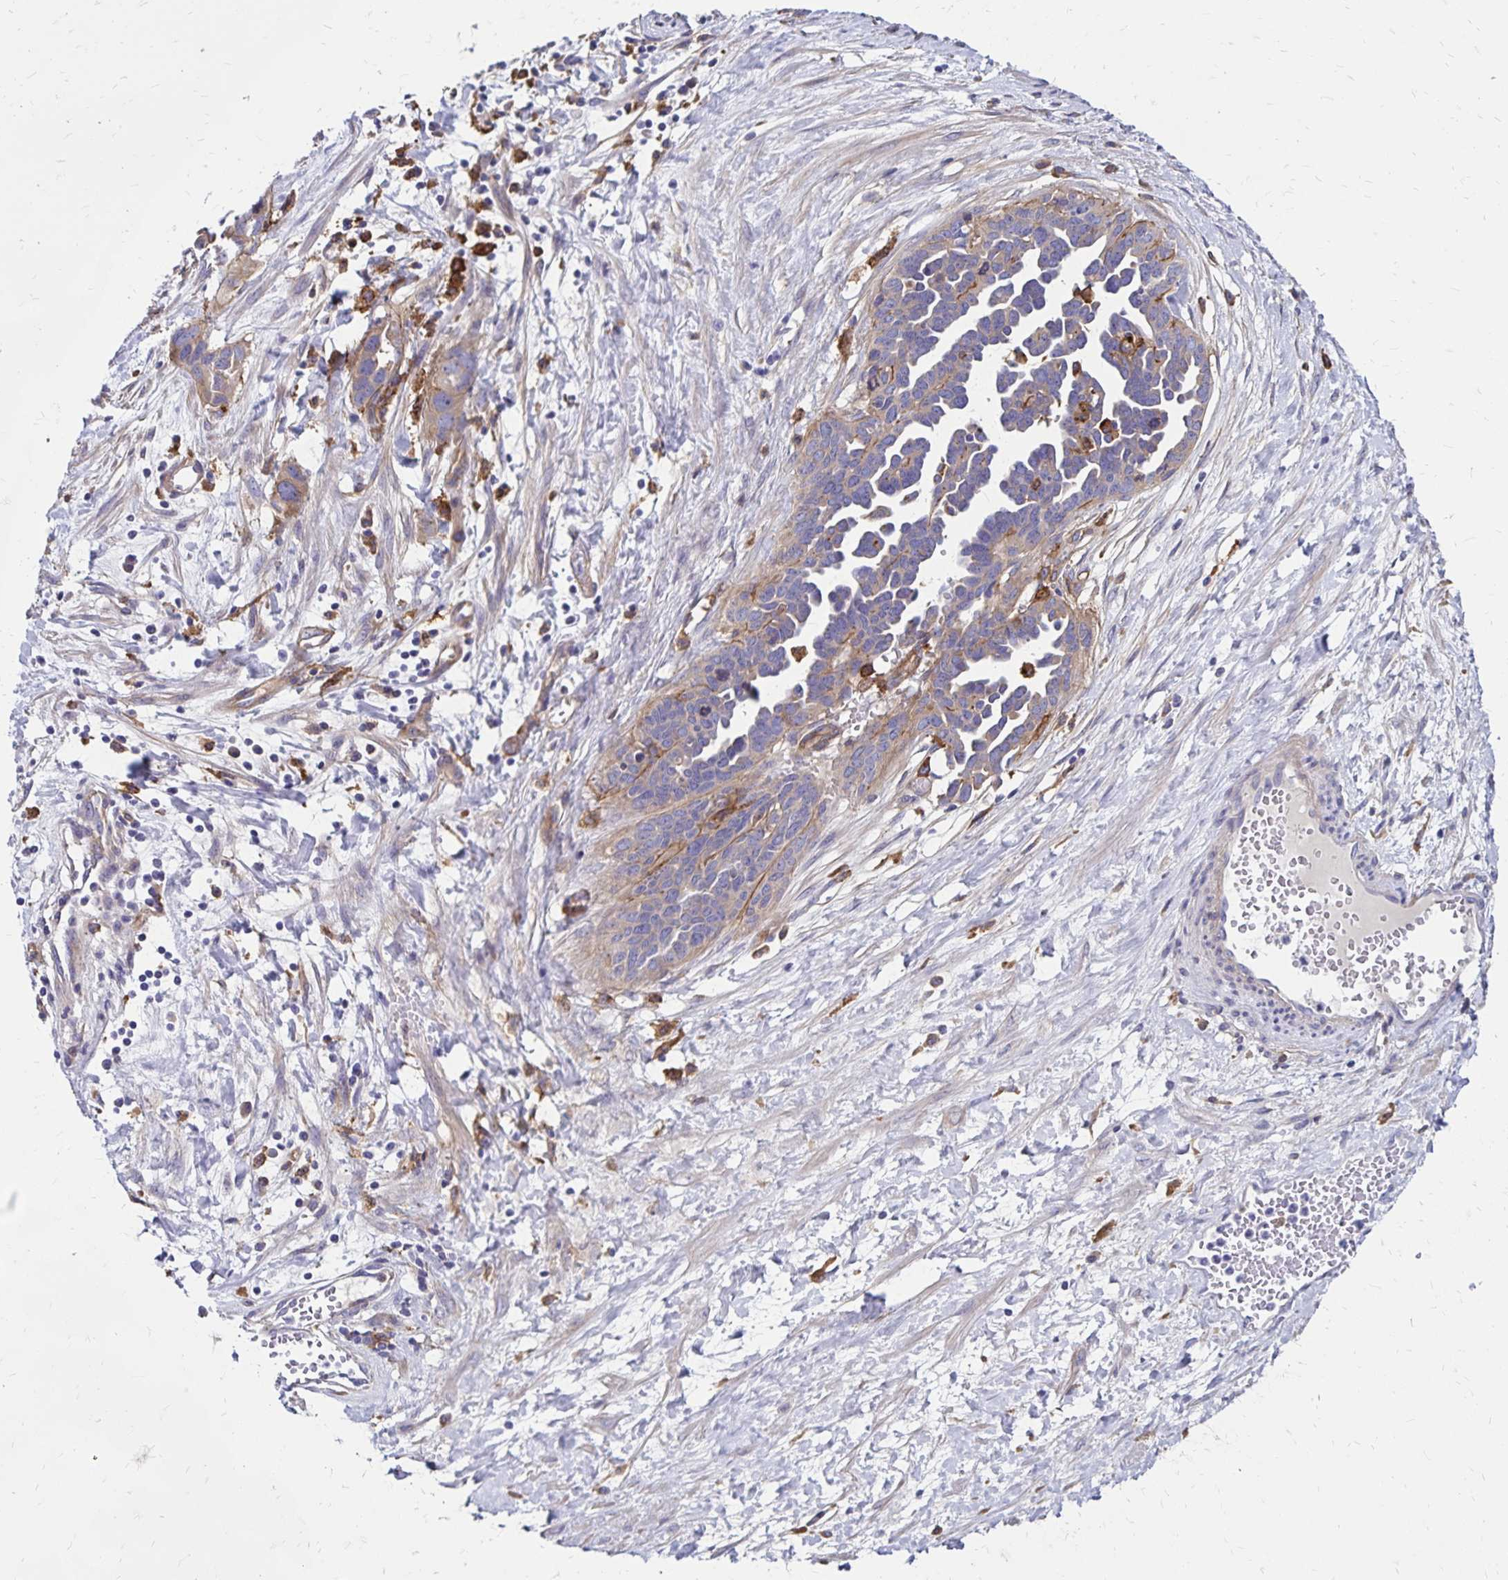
{"staining": {"intensity": "weak", "quantity": "<25%", "location": "cytoplasmic/membranous"}, "tissue": "ovarian cancer", "cell_type": "Tumor cells", "image_type": "cancer", "snomed": [{"axis": "morphology", "description": "Cystadenocarcinoma, serous, NOS"}, {"axis": "topography", "description": "Ovary"}], "caption": "Ovarian serous cystadenocarcinoma was stained to show a protein in brown. There is no significant positivity in tumor cells.", "gene": "TNS3", "patient": {"sex": "female", "age": 54}}